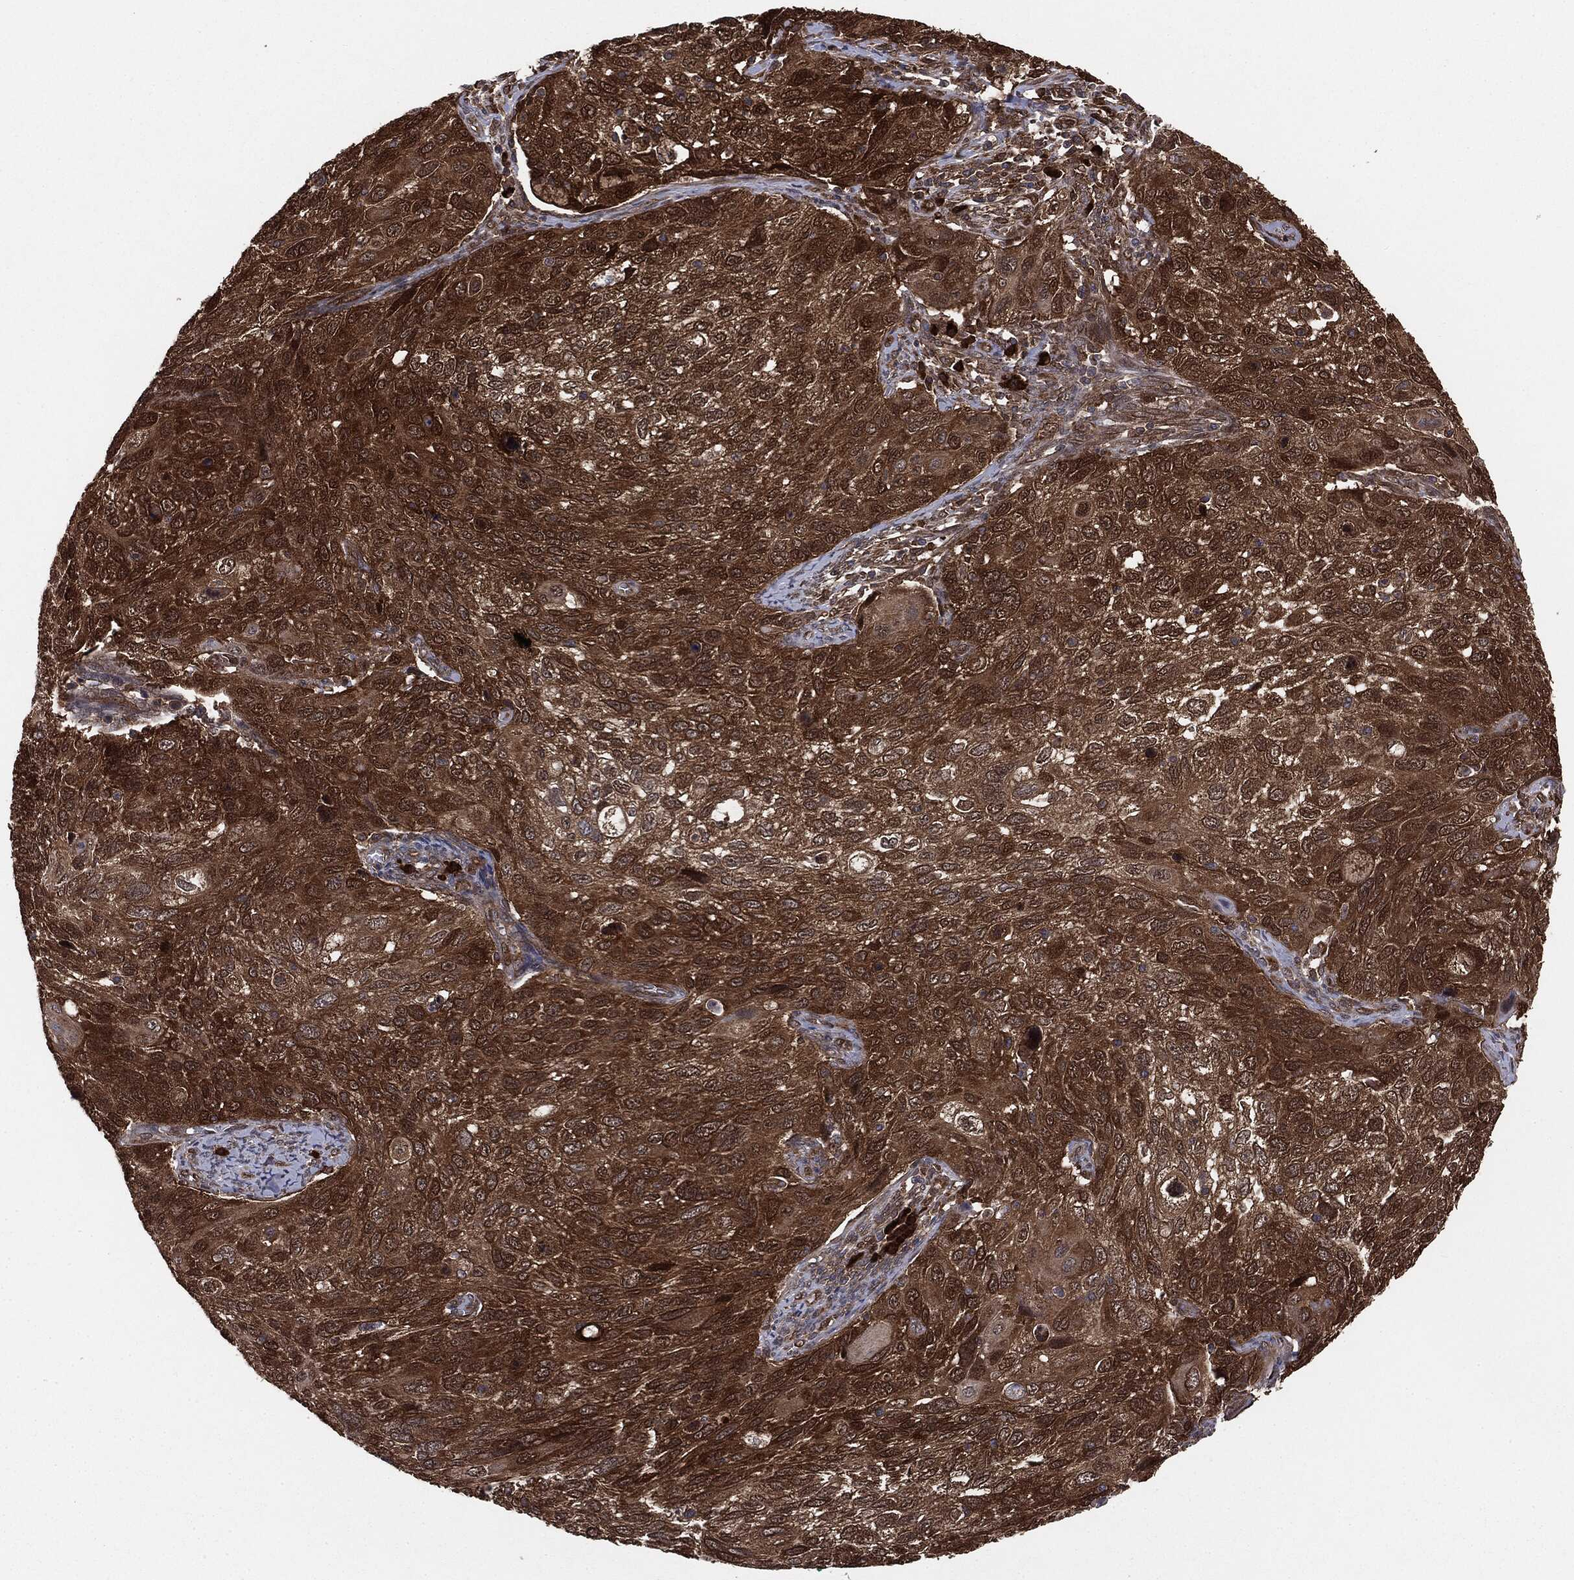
{"staining": {"intensity": "strong", "quantity": ">75%", "location": "cytoplasmic/membranous"}, "tissue": "cervical cancer", "cell_type": "Tumor cells", "image_type": "cancer", "snomed": [{"axis": "morphology", "description": "Squamous cell carcinoma, NOS"}, {"axis": "topography", "description": "Cervix"}], "caption": "A photomicrograph showing strong cytoplasmic/membranous expression in approximately >75% of tumor cells in cervical squamous cell carcinoma, as visualized by brown immunohistochemical staining.", "gene": "NME1", "patient": {"sex": "female", "age": 70}}